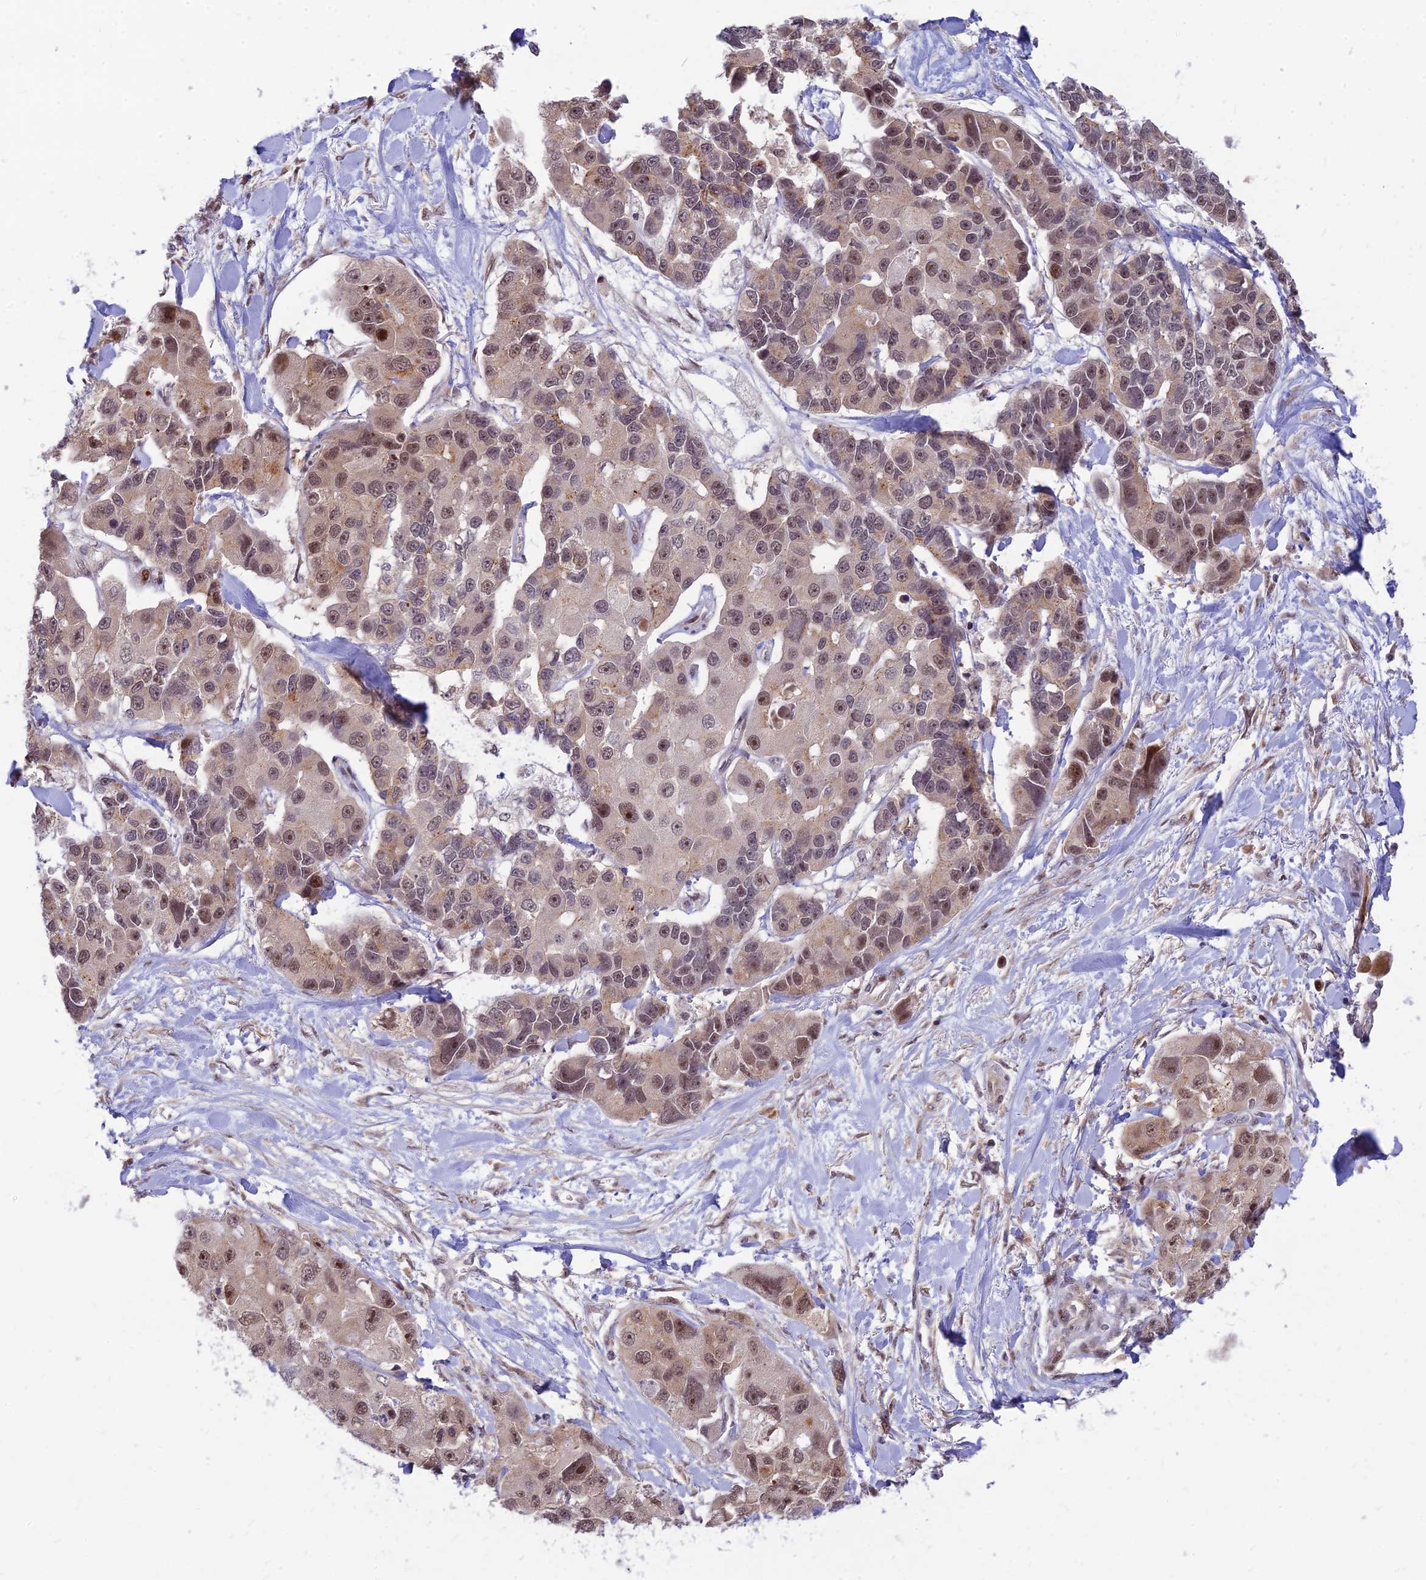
{"staining": {"intensity": "moderate", "quantity": "<25%", "location": "nuclear"}, "tissue": "lung cancer", "cell_type": "Tumor cells", "image_type": "cancer", "snomed": [{"axis": "morphology", "description": "Adenocarcinoma, NOS"}, {"axis": "topography", "description": "Lung"}], "caption": "Human lung adenocarcinoma stained with a brown dye exhibits moderate nuclear positive expression in approximately <25% of tumor cells.", "gene": "ASPDH", "patient": {"sex": "female", "age": 54}}